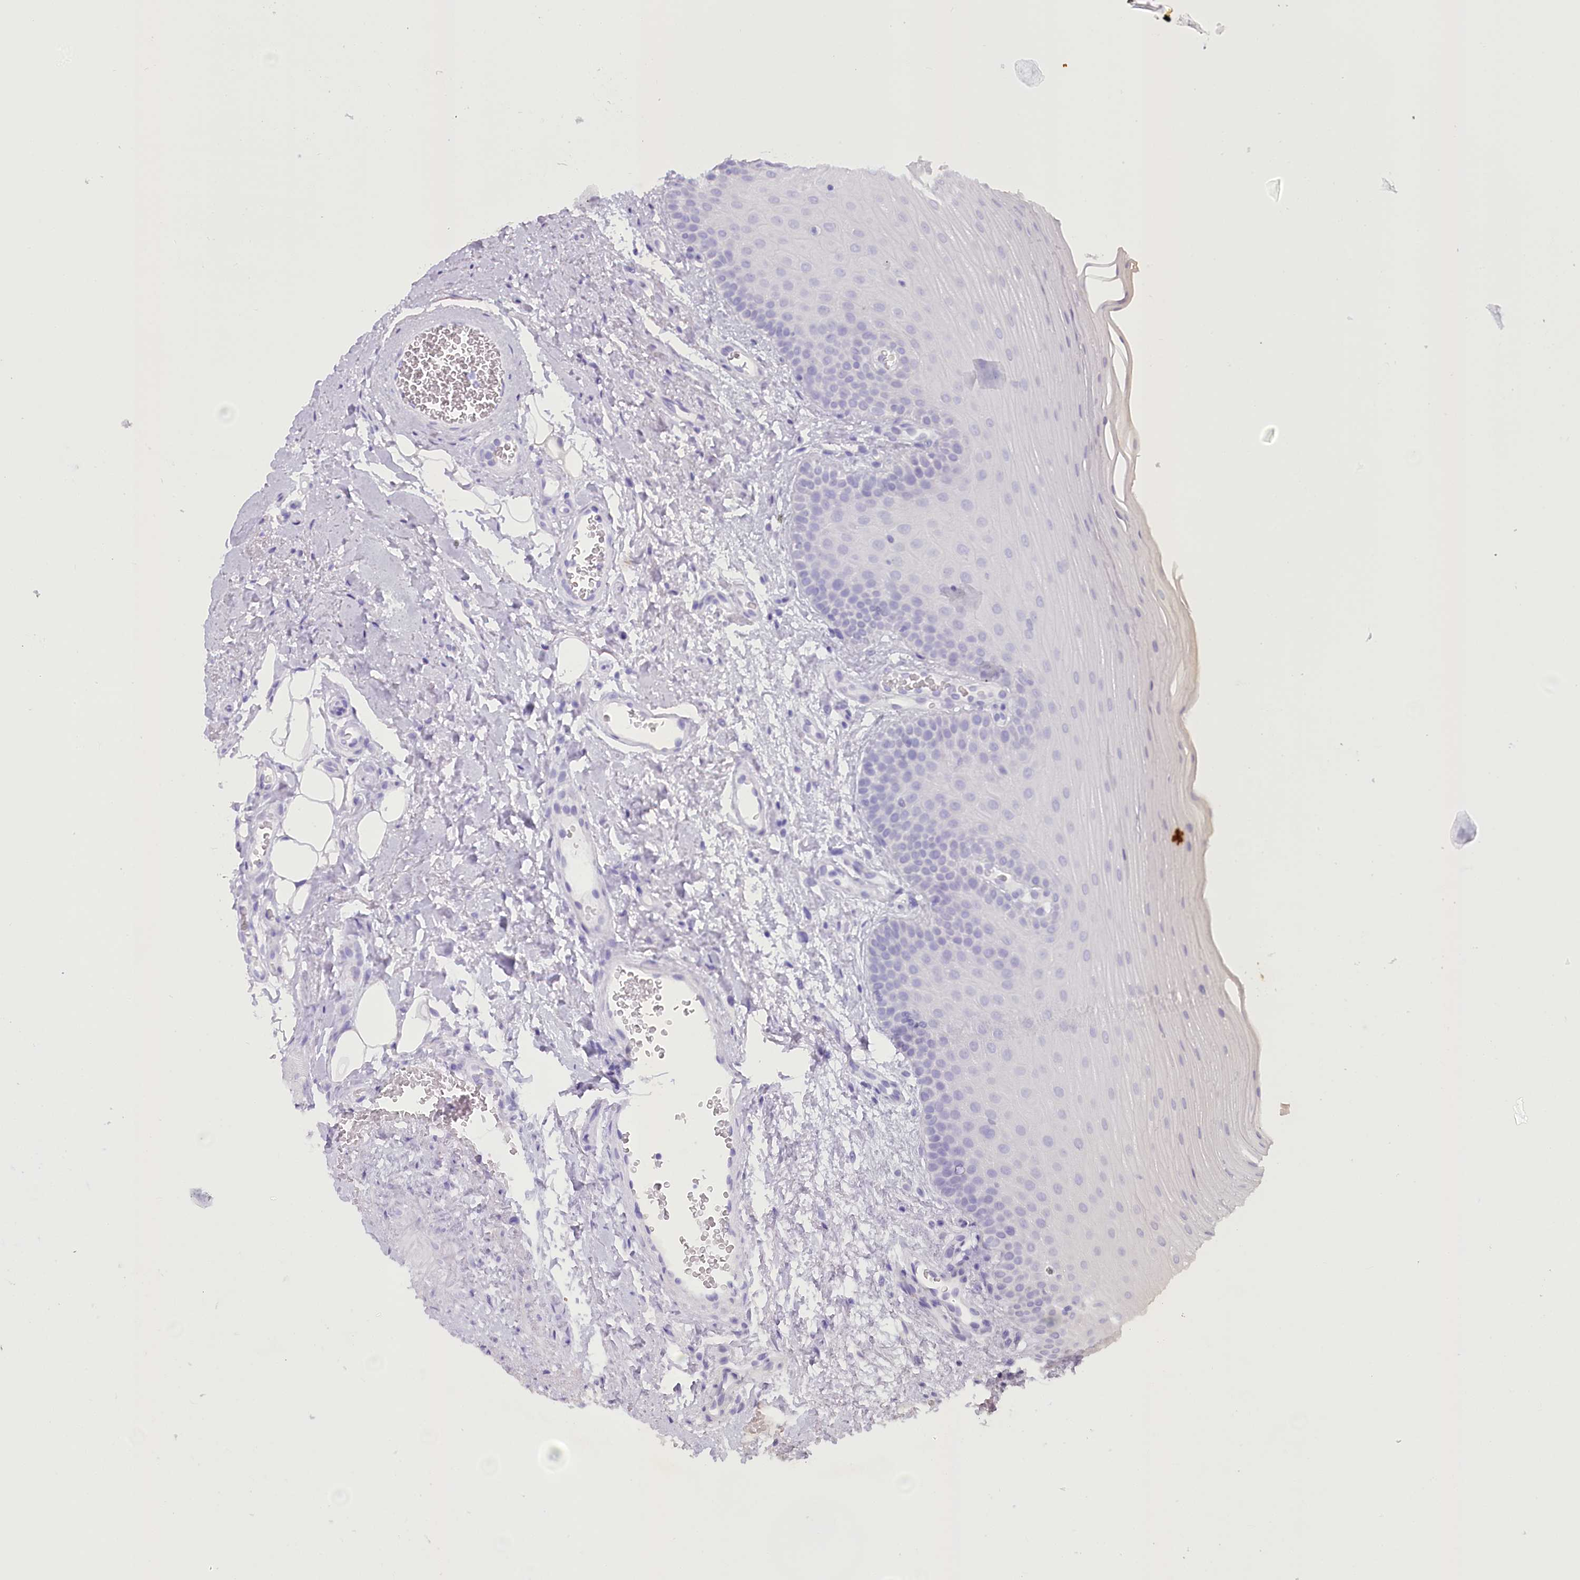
{"staining": {"intensity": "weak", "quantity": "<25%", "location": "cytoplasmic/membranous"}, "tissue": "oral mucosa", "cell_type": "Squamous epithelial cells", "image_type": "normal", "snomed": [{"axis": "morphology", "description": "Normal tissue, NOS"}, {"axis": "topography", "description": "Oral tissue"}], "caption": "Human oral mucosa stained for a protein using immunohistochemistry displays no expression in squamous epithelial cells.", "gene": "NCKAP5", "patient": {"sex": "male", "age": 68}}